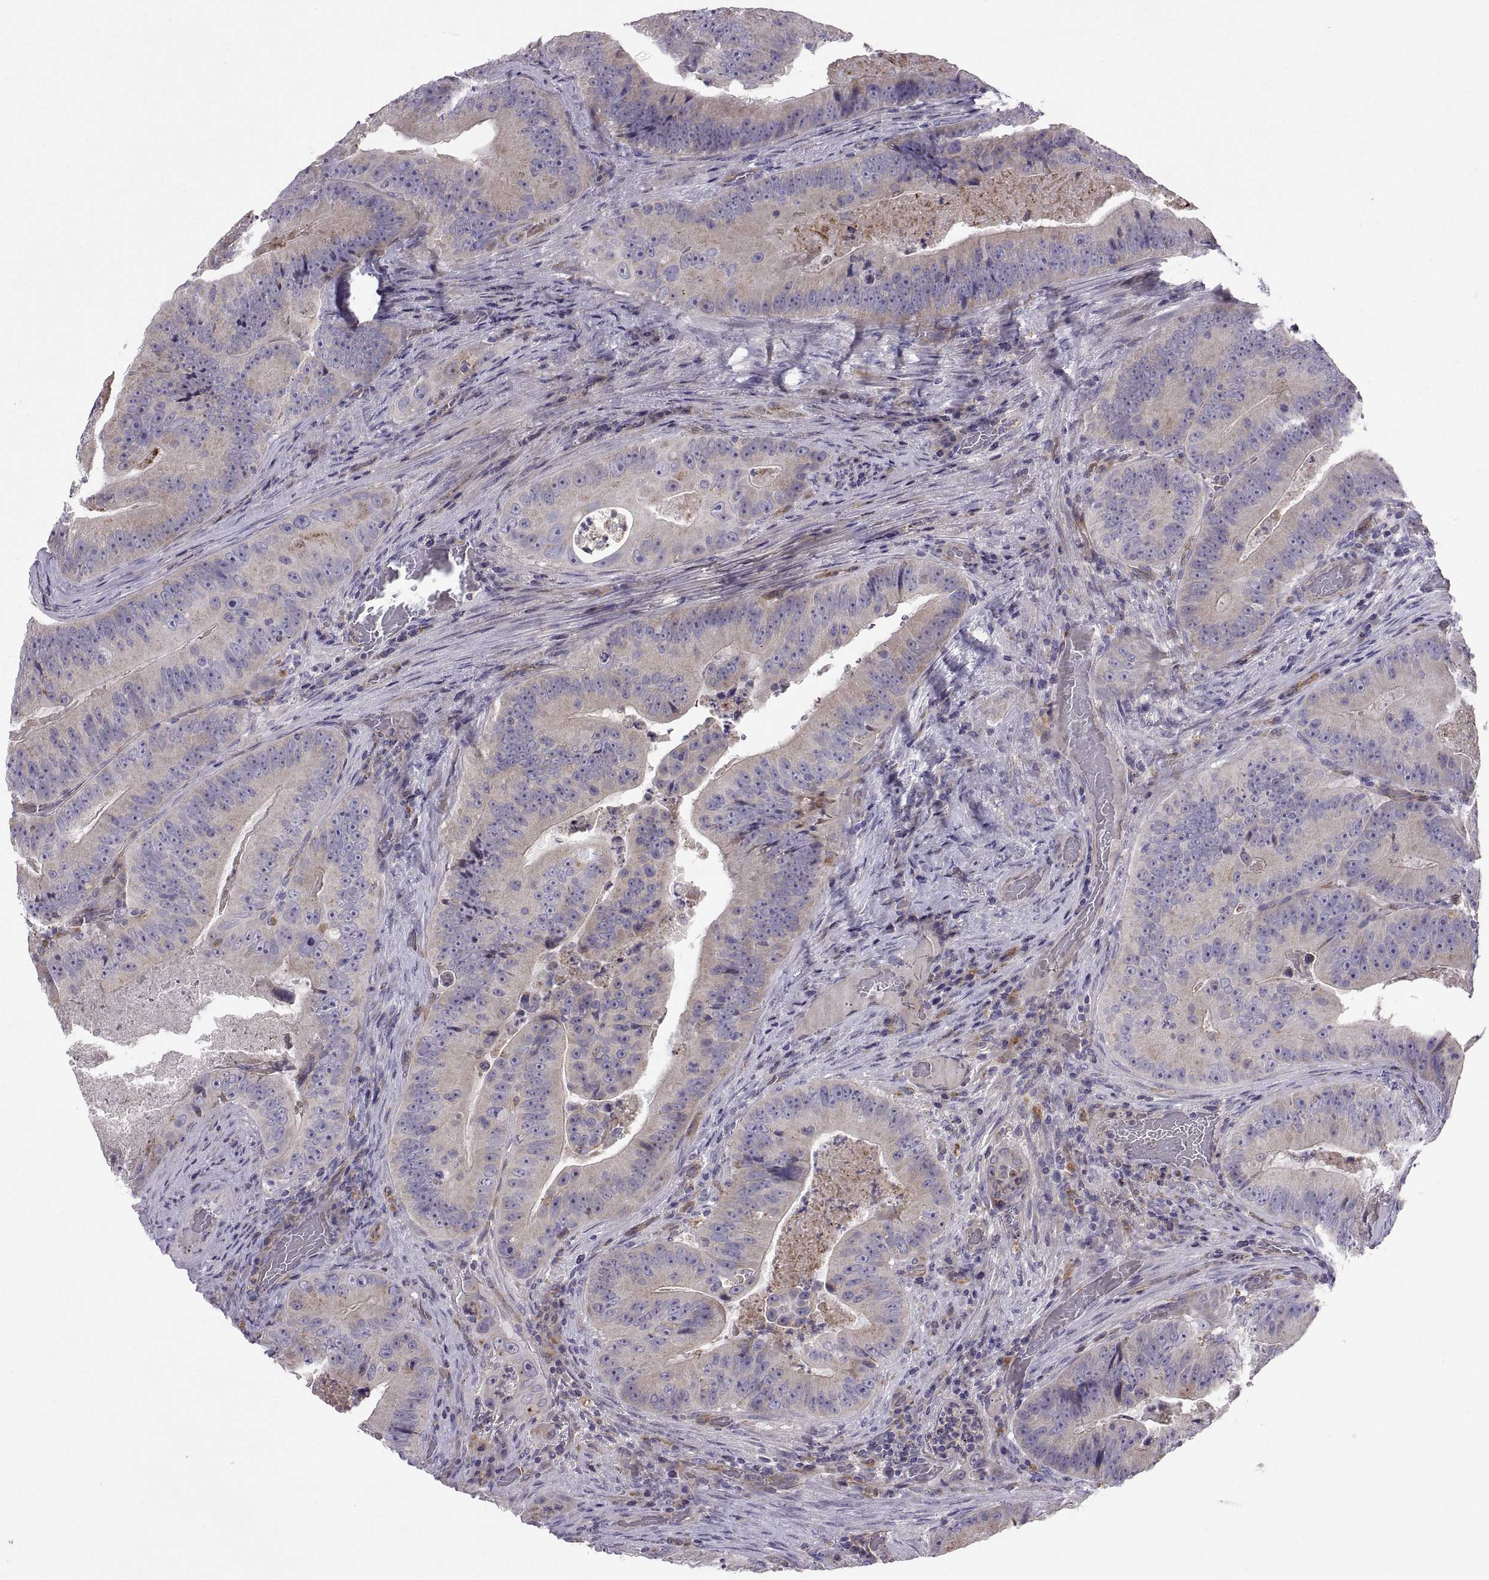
{"staining": {"intensity": "weak", "quantity": "<25%", "location": "cytoplasmic/membranous"}, "tissue": "colorectal cancer", "cell_type": "Tumor cells", "image_type": "cancer", "snomed": [{"axis": "morphology", "description": "Adenocarcinoma, NOS"}, {"axis": "topography", "description": "Colon"}], "caption": "Tumor cells are negative for brown protein staining in adenocarcinoma (colorectal).", "gene": "ARSL", "patient": {"sex": "female", "age": 86}}